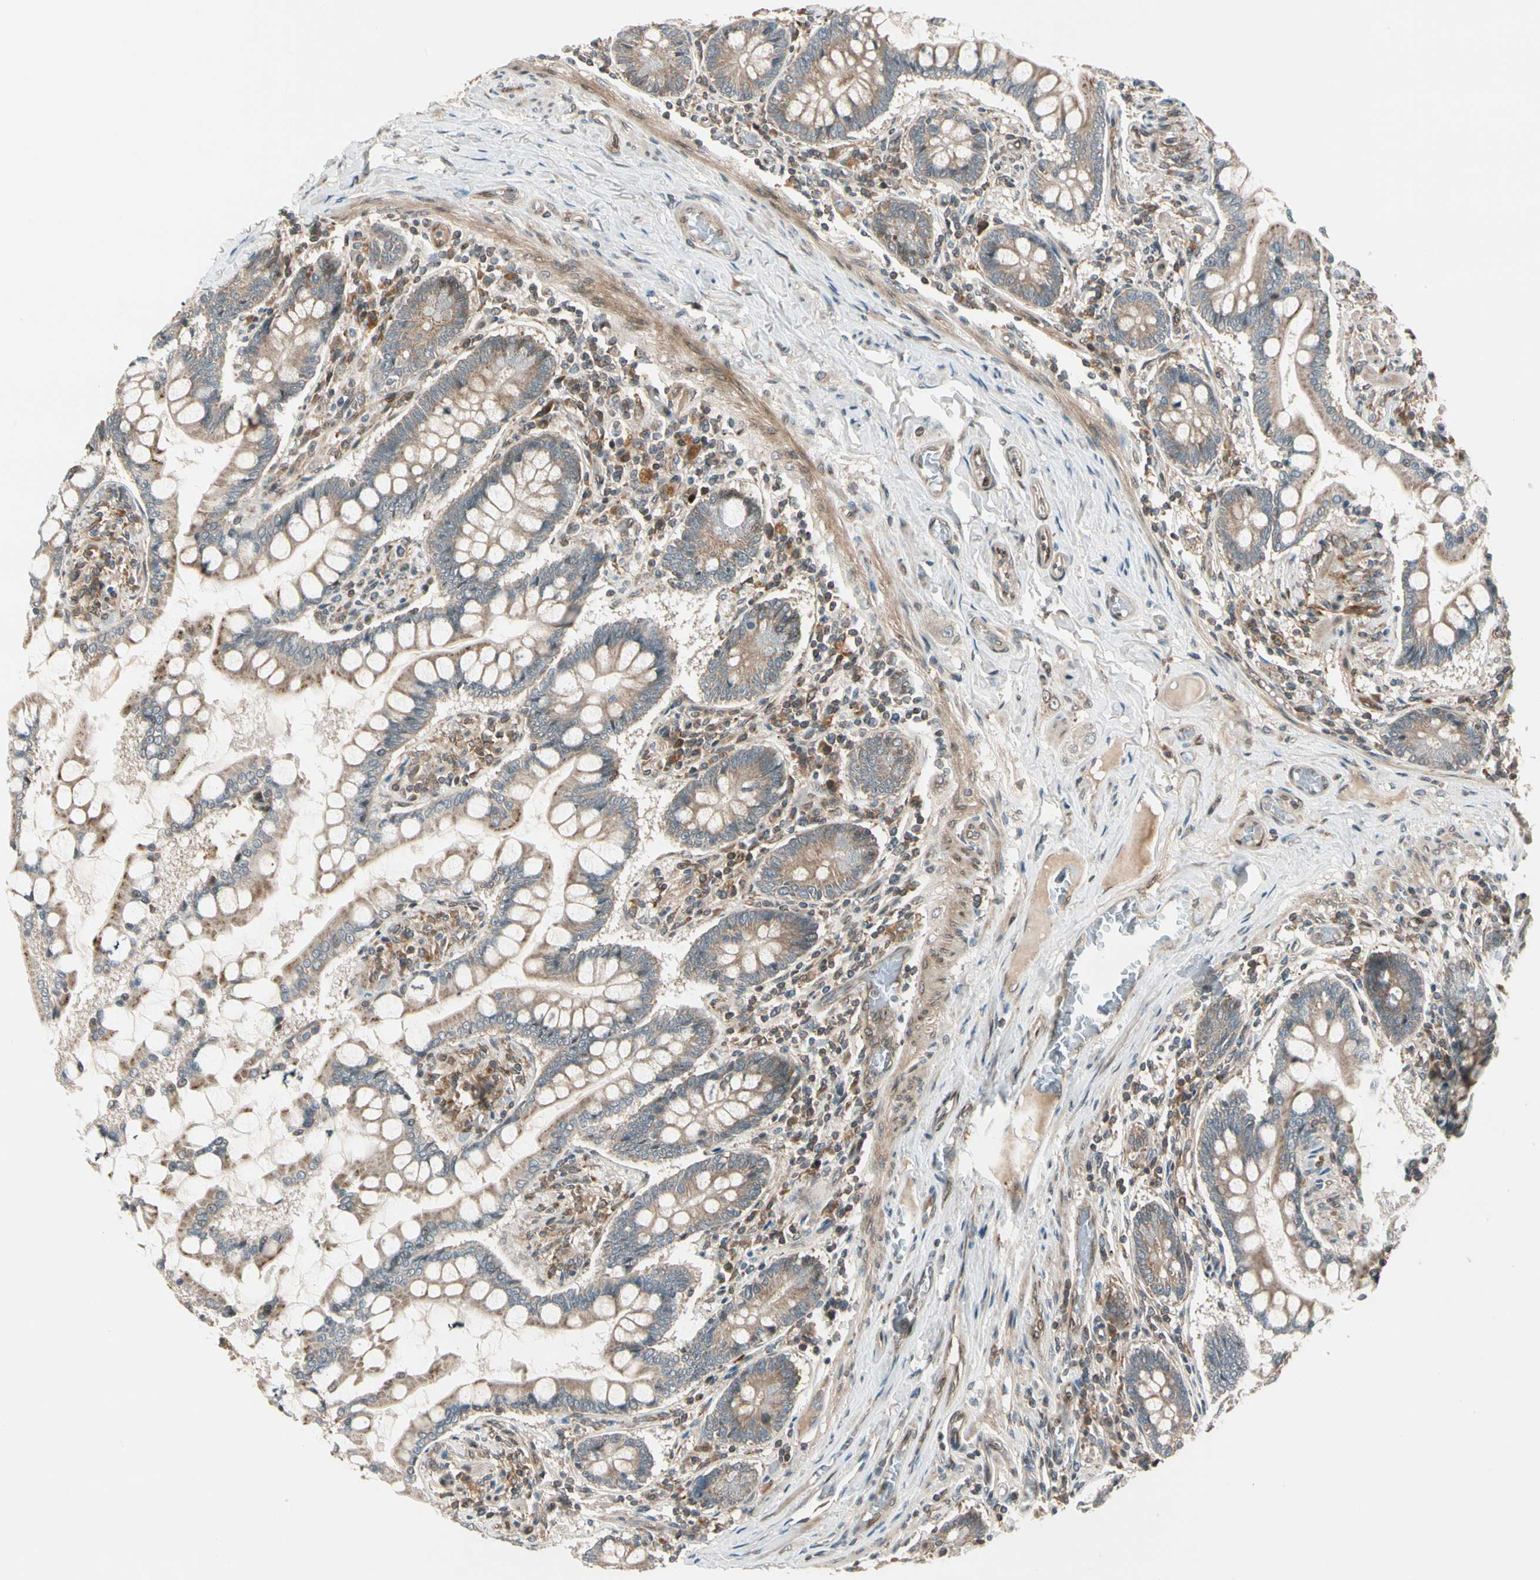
{"staining": {"intensity": "moderate", "quantity": "25%-75%", "location": "cytoplasmic/membranous"}, "tissue": "small intestine", "cell_type": "Glandular cells", "image_type": "normal", "snomed": [{"axis": "morphology", "description": "Normal tissue, NOS"}, {"axis": "topography", "description": "Small intestine"}], "caption": "Glandular cells exhibit medium levels of moderate cytoplasmic/membranous expression in approximately 25%-75% of cells in unremarkable small intestine.", "gene": "TRIO", "patient": {"sex": "male", "age": 41}}